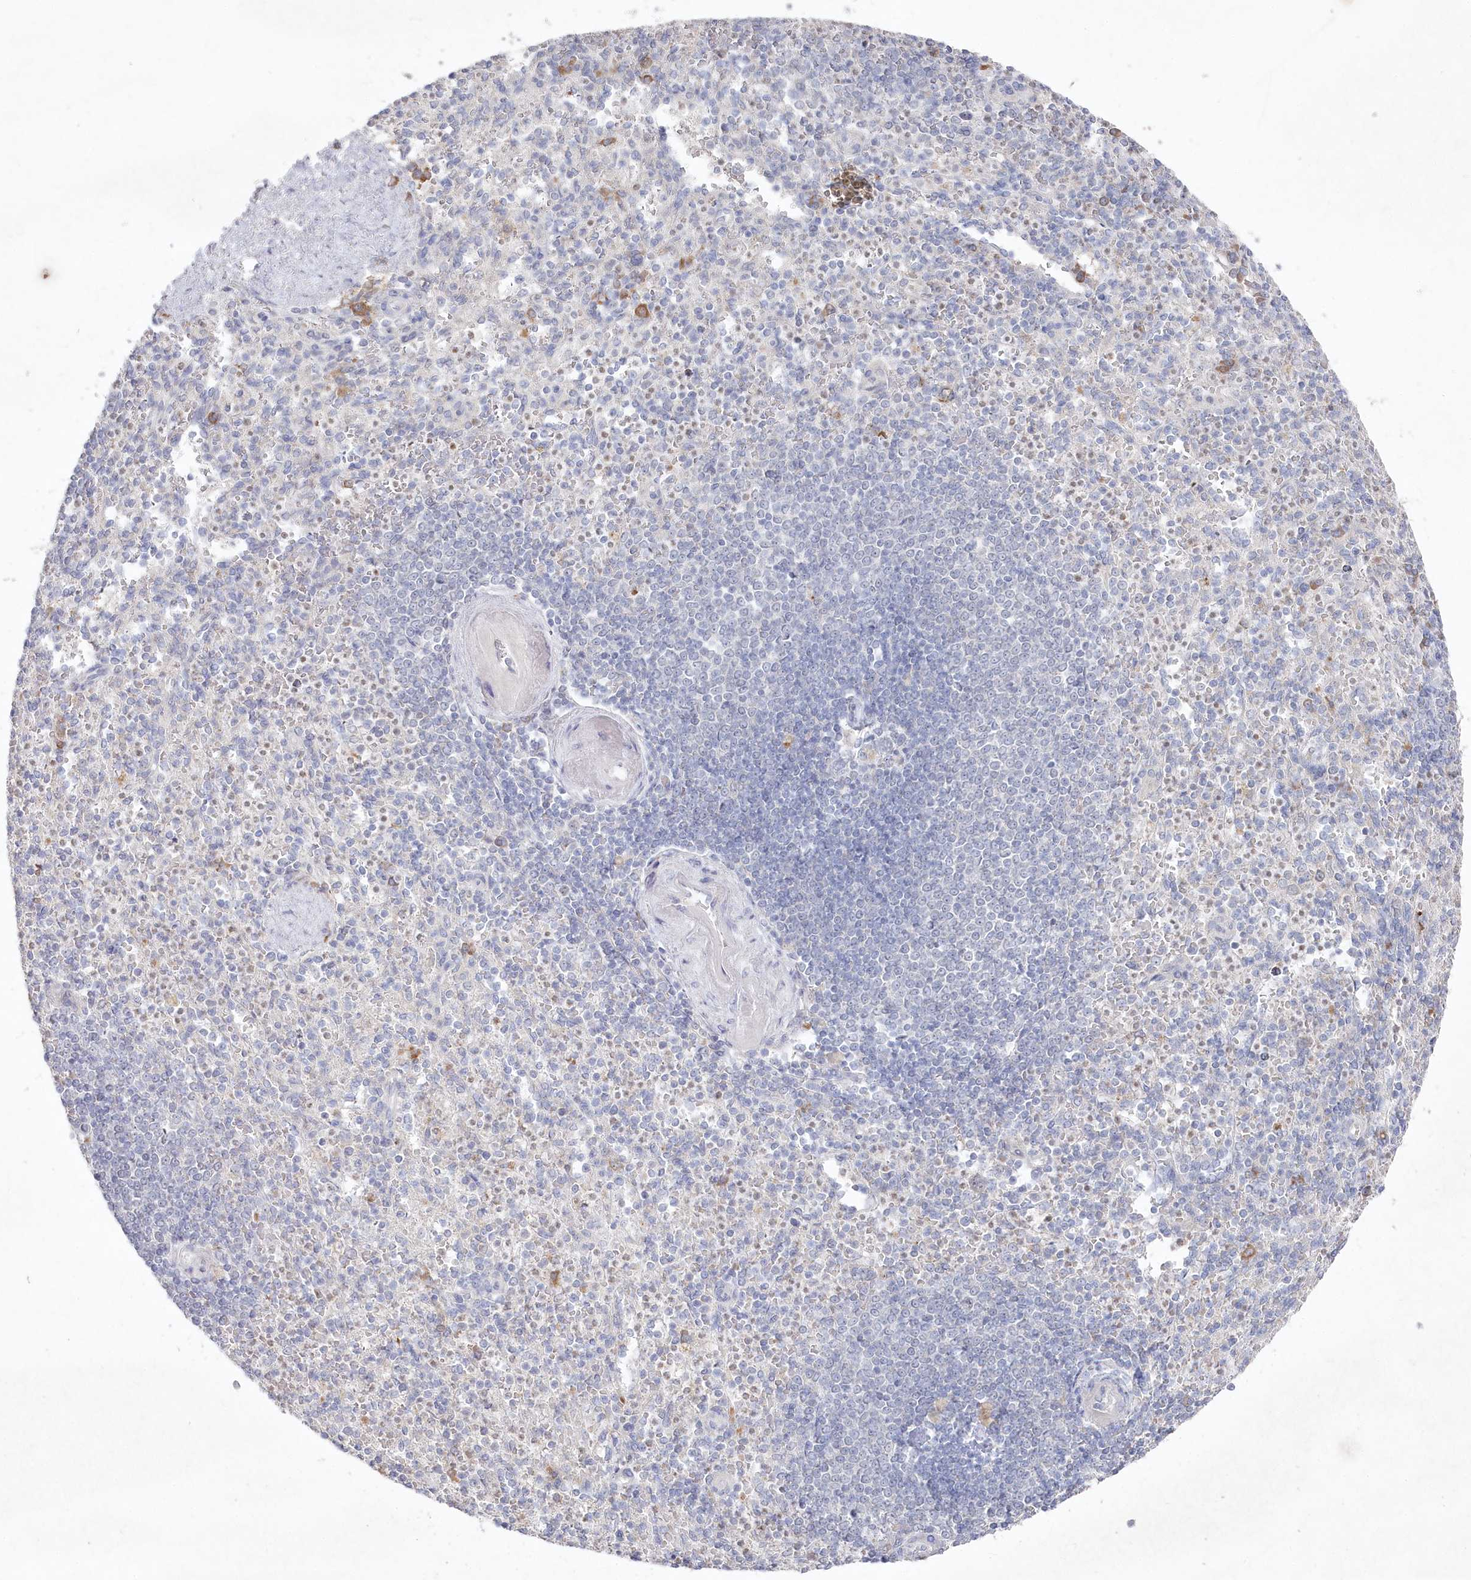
{"staining": {"intensity": "negative", "quantity": "none", "location": "none"}, "tissue": "spleen", "cell_type": "Cells in red pulp", "image_type": "normal", "snomed": [{"axis": "morphology", "description": "Normal tissue, NOS"}, {"axis": "topography", "description": "Spleen"}], "caption": "IHC of unremarkable human spleen demonstrates no expression in cells in red pulp. (Brightfield microscopy of DAB (3,3'-diaminobenzidine) IHC at high magnification).", "gene": "TGFBRAP1", "patient": {"sex": "female", "age": 74}}